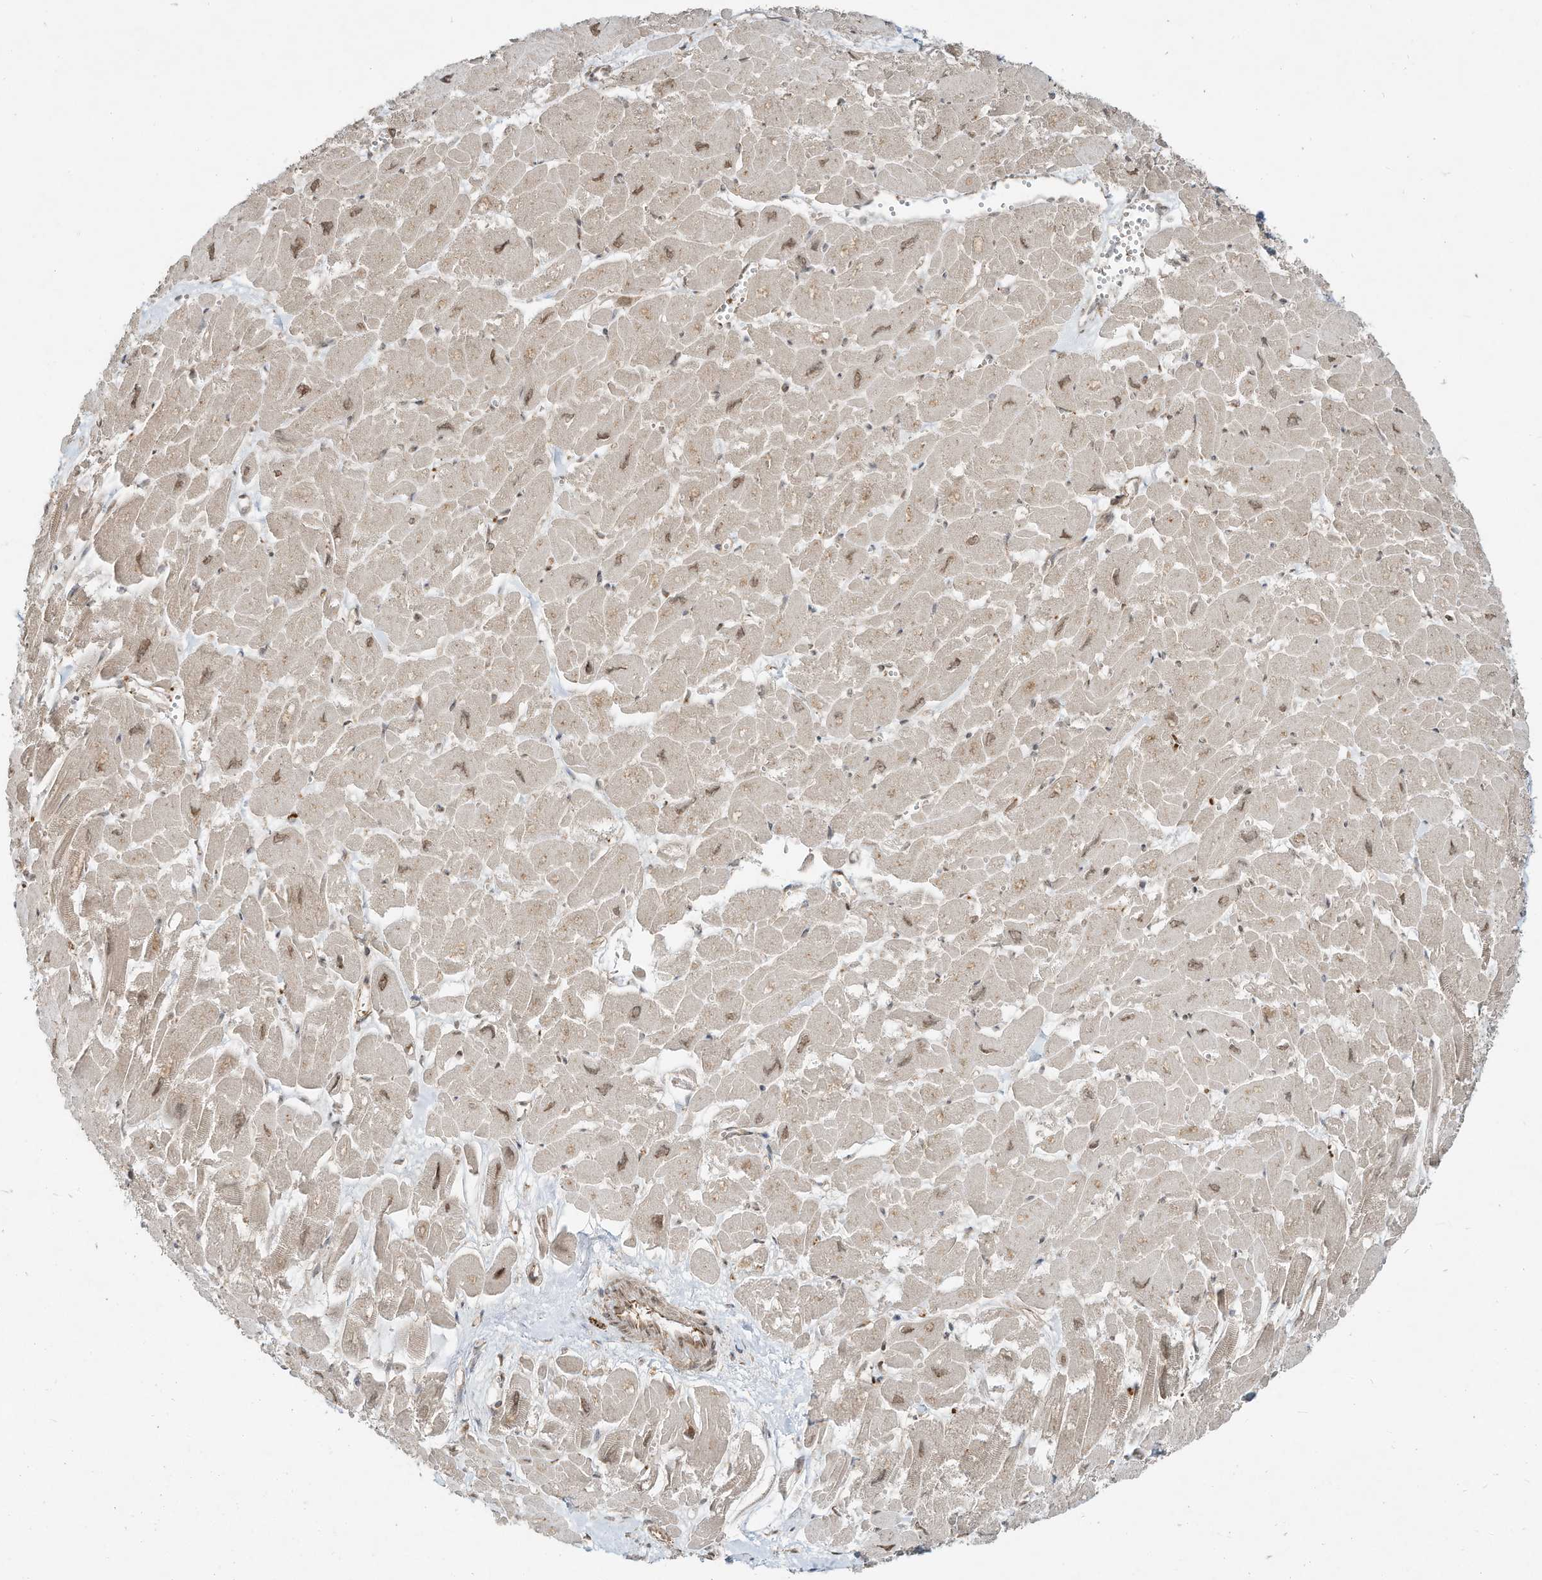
{"staining": {"intensity": "moderate", "quantity": ">75%", "location": "cytoplasmic/membranous,nuclear"}, "tissue": "heart muscle", "cell_type": "Cardiomyocytes", "image_type": "normal", "snomed": [{"axis": "morphology", "description": "Normal tissue, NOS"}, {"axis": "topography", "description": "Heart"}], "caption": "This micrograph exhibits IHC staining of normal heart muscle, with medium moderate cytoplasmic/membranous,nuclear expression in approximately >75% of cardiomyocytes.", "gene": "CUX1", "patient": {"sex": "male", "age": 54}}